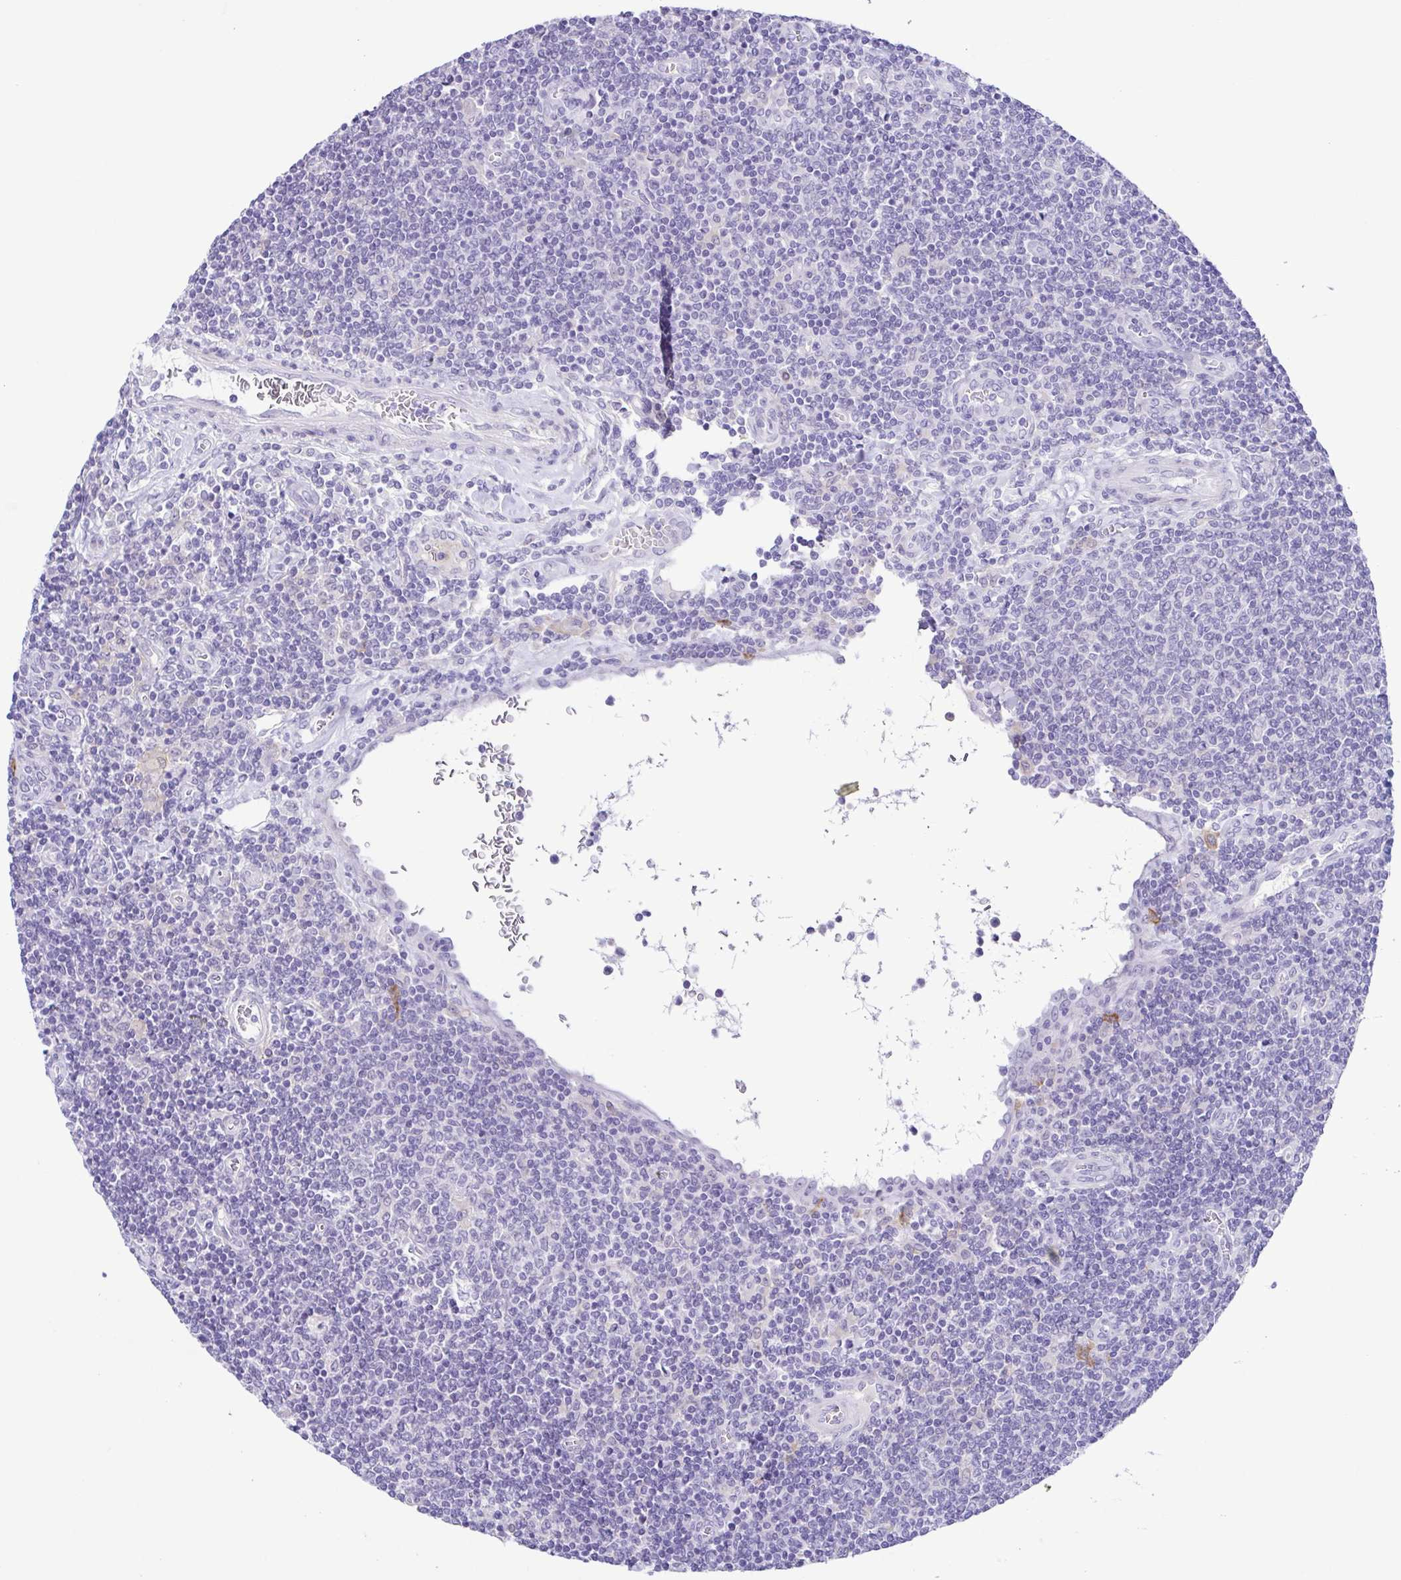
{"staining": {"intensity": "negative", "quantity": "none", "location": "none"}, "tissue": "lymphoma", "cell_type": "Tumor cells", "image_type": "cancer", "snomed": [{"axis": "morphology", "description": "Malignant lymphoma, non-Hodgkin's type, Low grade"}, {"axis": "topography", "description": "Lymph node"}], "caption": "Image shows no protein positivity in tumor cells of lymphoma tissue. (DAB (3,3'-diaminobenzidine) immunohistochemistry visualized using brightfield microscopy, high magnification).", "gene": "TERT", "patient": {"sex": "male", "age": 52}}